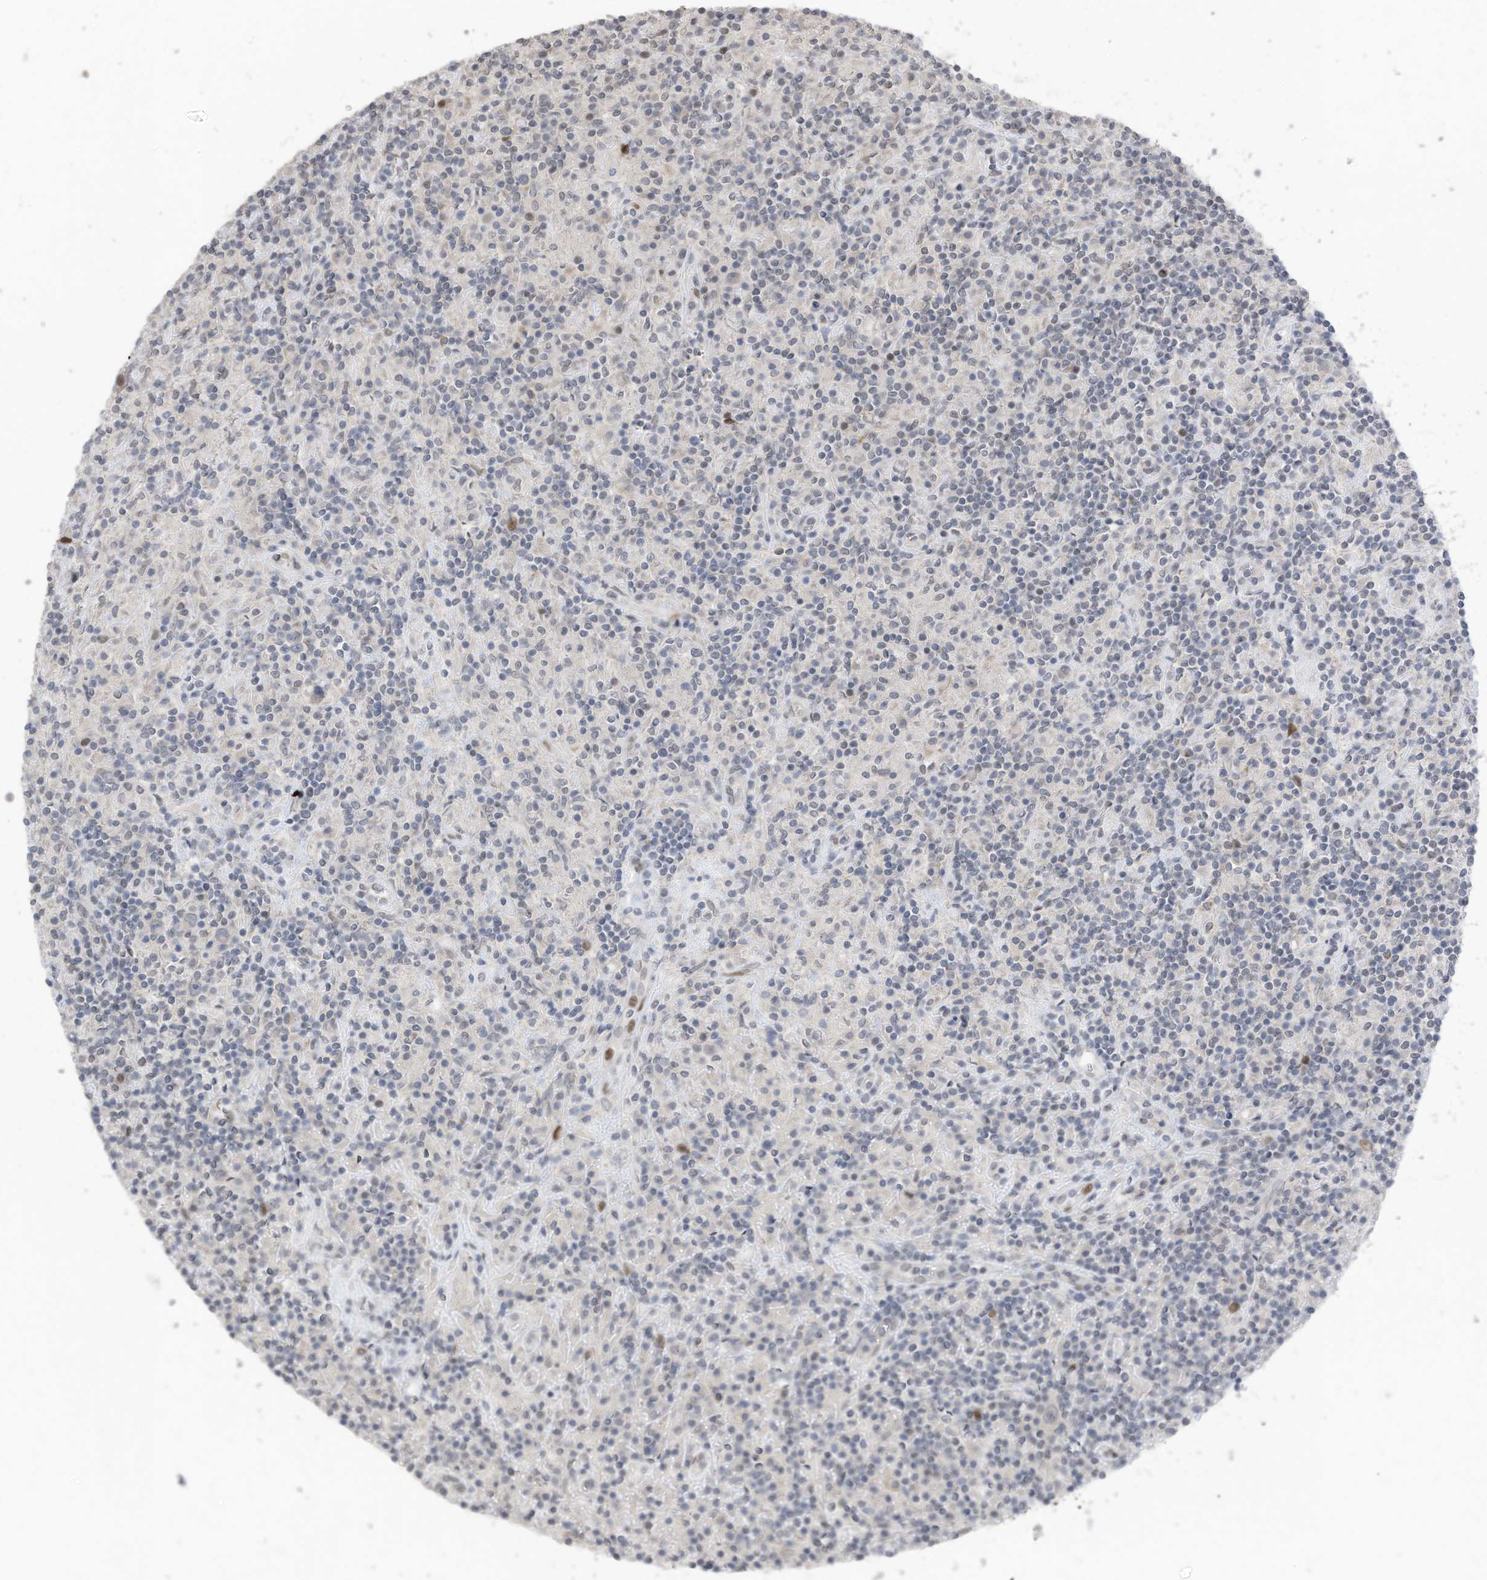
{"staining": {"intensity": "negative", "quantity": "none", "location": "none"}, "tissue": "lymphoma", "cell_type": "Tumor cells", "image_type": "cancer", "snomed": [{"axis": "morphology", "description": "Hodgkin's disease, NOS"}, {"axis": "topography", "description": "Lymph node"}], "caption": "Lymphoma was stained to show a protein in brown. There is no significant staining in tumor cells.", "gene": "RABL3", "patient": {"sex": "male", "age": 70}}